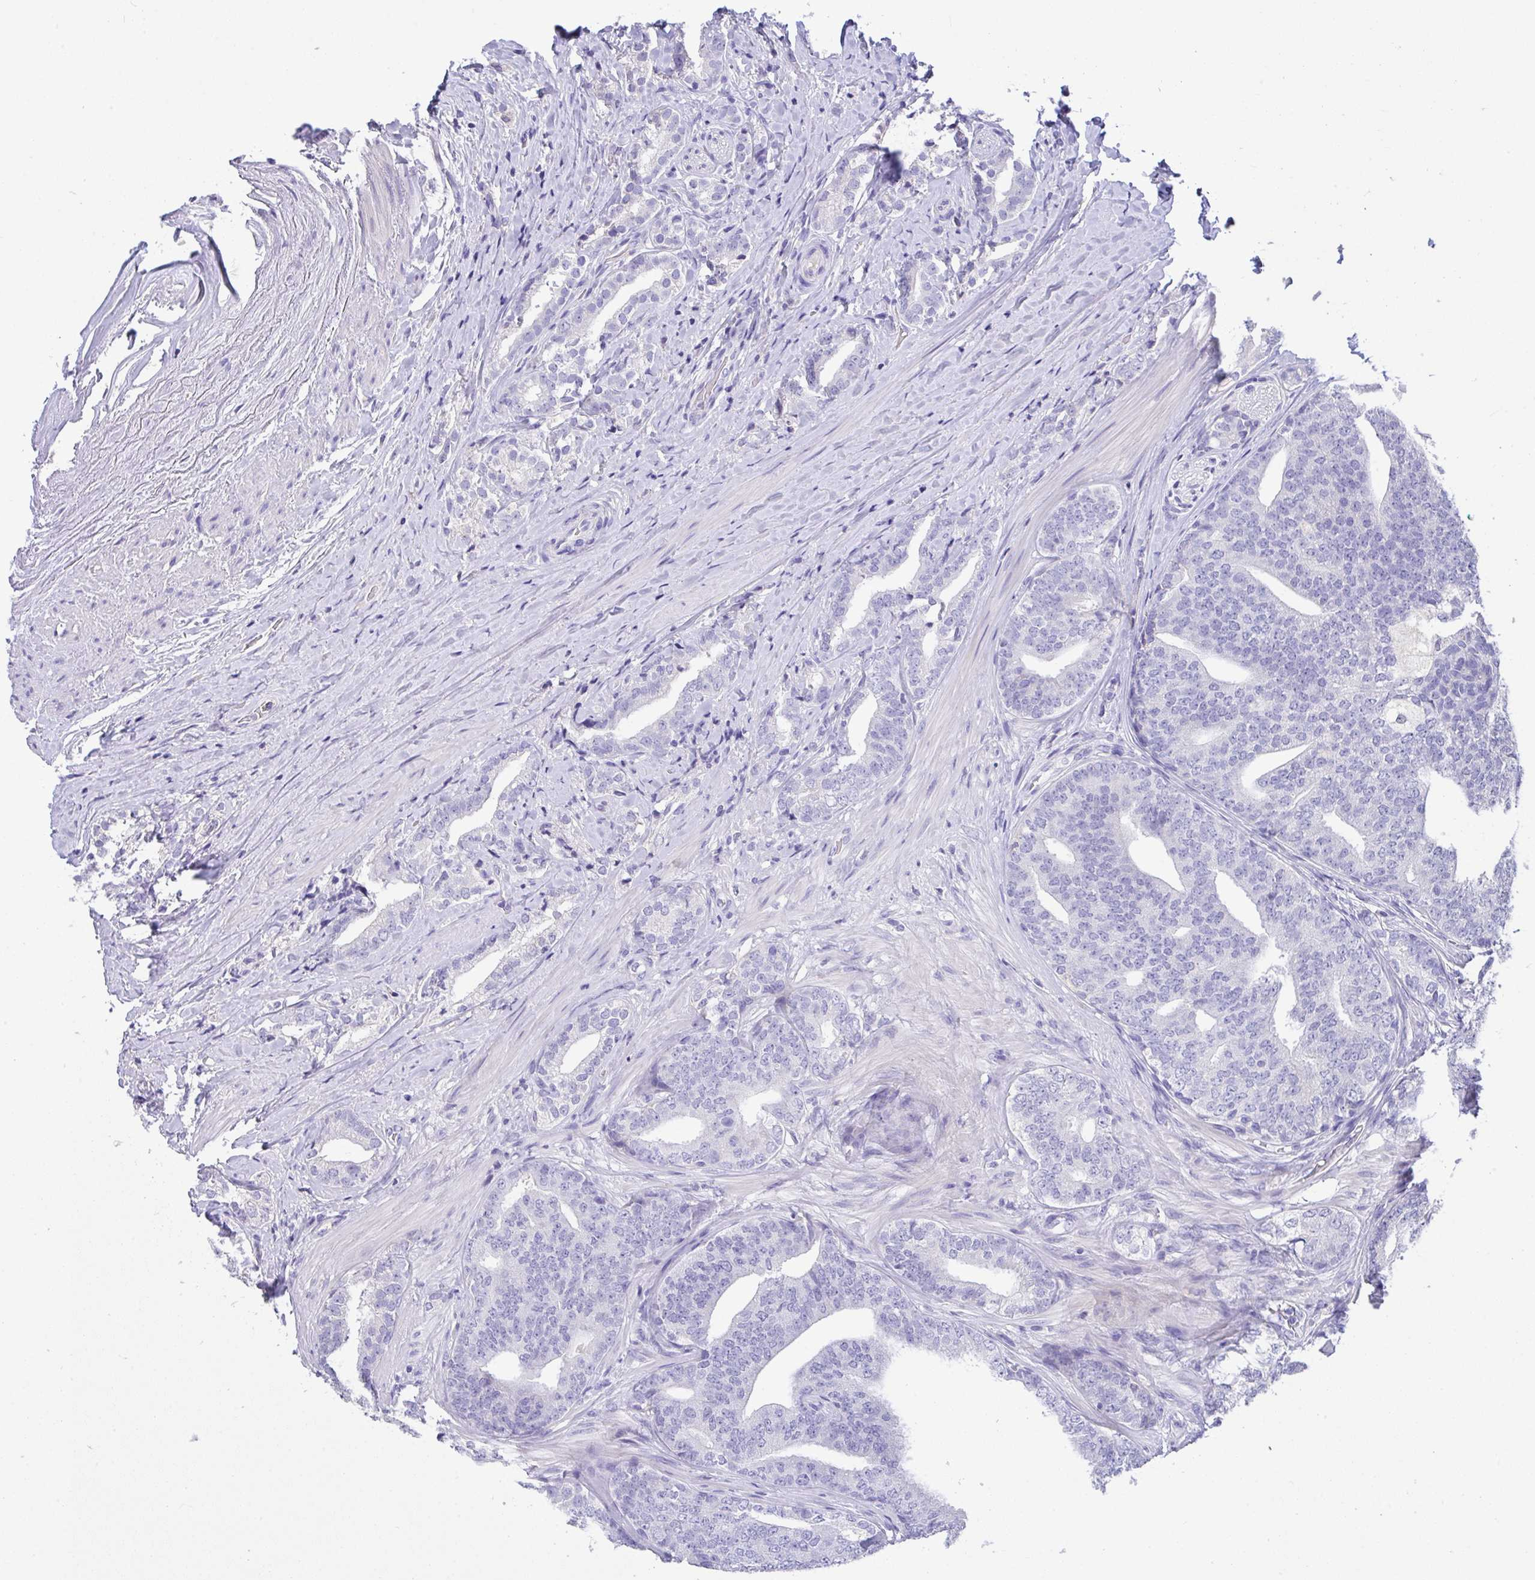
{"staining": {"intensity": "negative", "quantity": "none", "location": "none"}, "tissue": "prostate cancer", "cell_type": "Tumor cells", "image_type": "cancer", "snomed": [{"axis": "morphology", "description": "Adenocarcinoma, High grade"}, {"axis": "topography", "description": "Prostate"}], "caption": "An immunohistochemistry image of prostate cancer is shown. There is no staining in tumor cells of prostate cancer.", "gene": "CA10", "patient": {"sex": "male", "age": 72}}